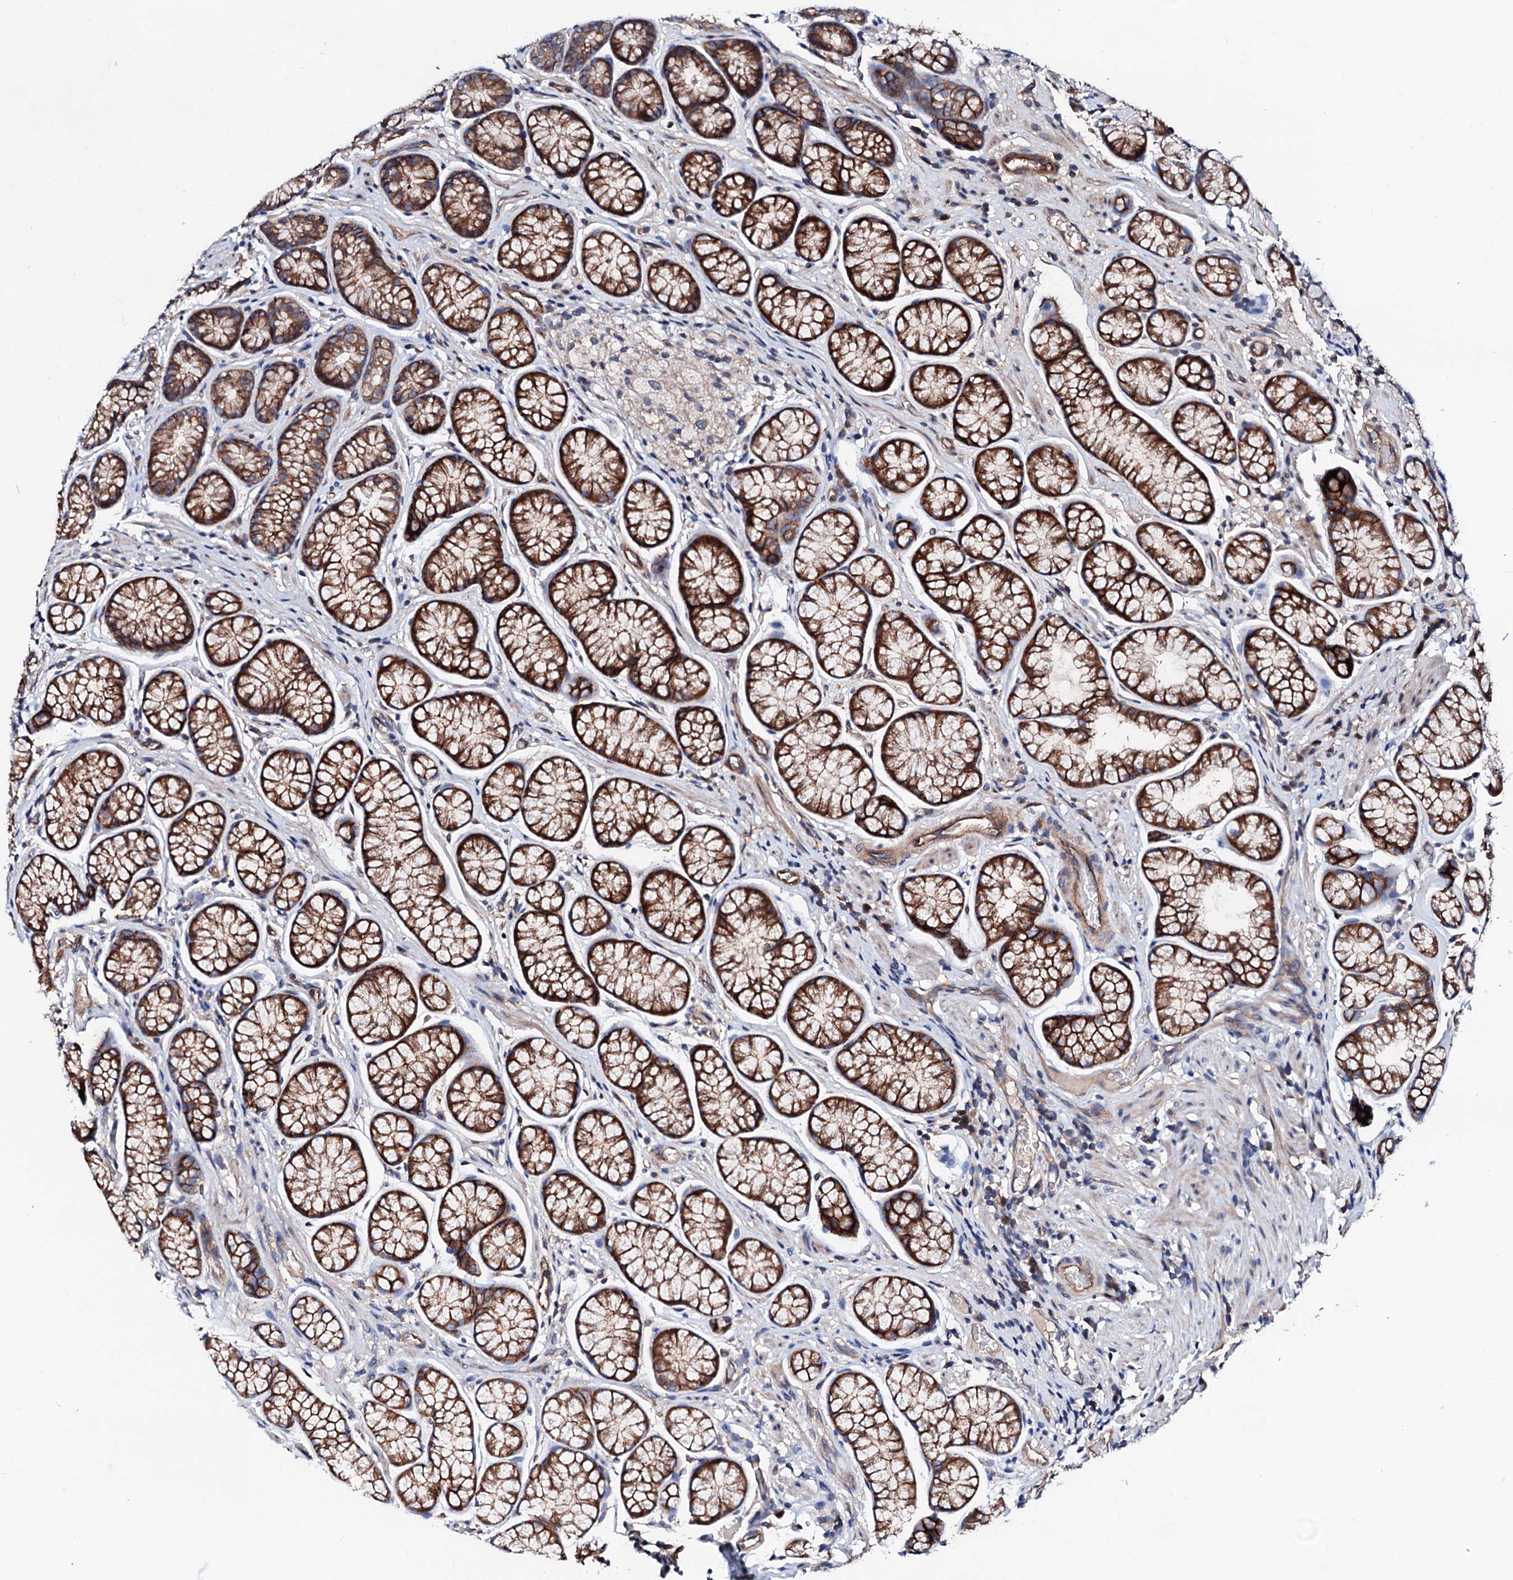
{"staining": {"intensity": "strong", "quantity": "25%-75%", "location": "cytoplasmic/membranous"}, "tissue": "stomach", "cell_type": "Glandular cells", "image_type": "normal", "snomed": [{"axis": "morphology", "description": "Normal tissue, NOS"}, {"axis": "topography", "description": "Stomach"}], "caption": "Protein expression analysis of unremarkable human stomach reveals strong cytoplasmic/membranous expression in about 25%-75% of glandular cells.", "gene": "TBCEL", "patient": {"sex": "male", "age": 42}}